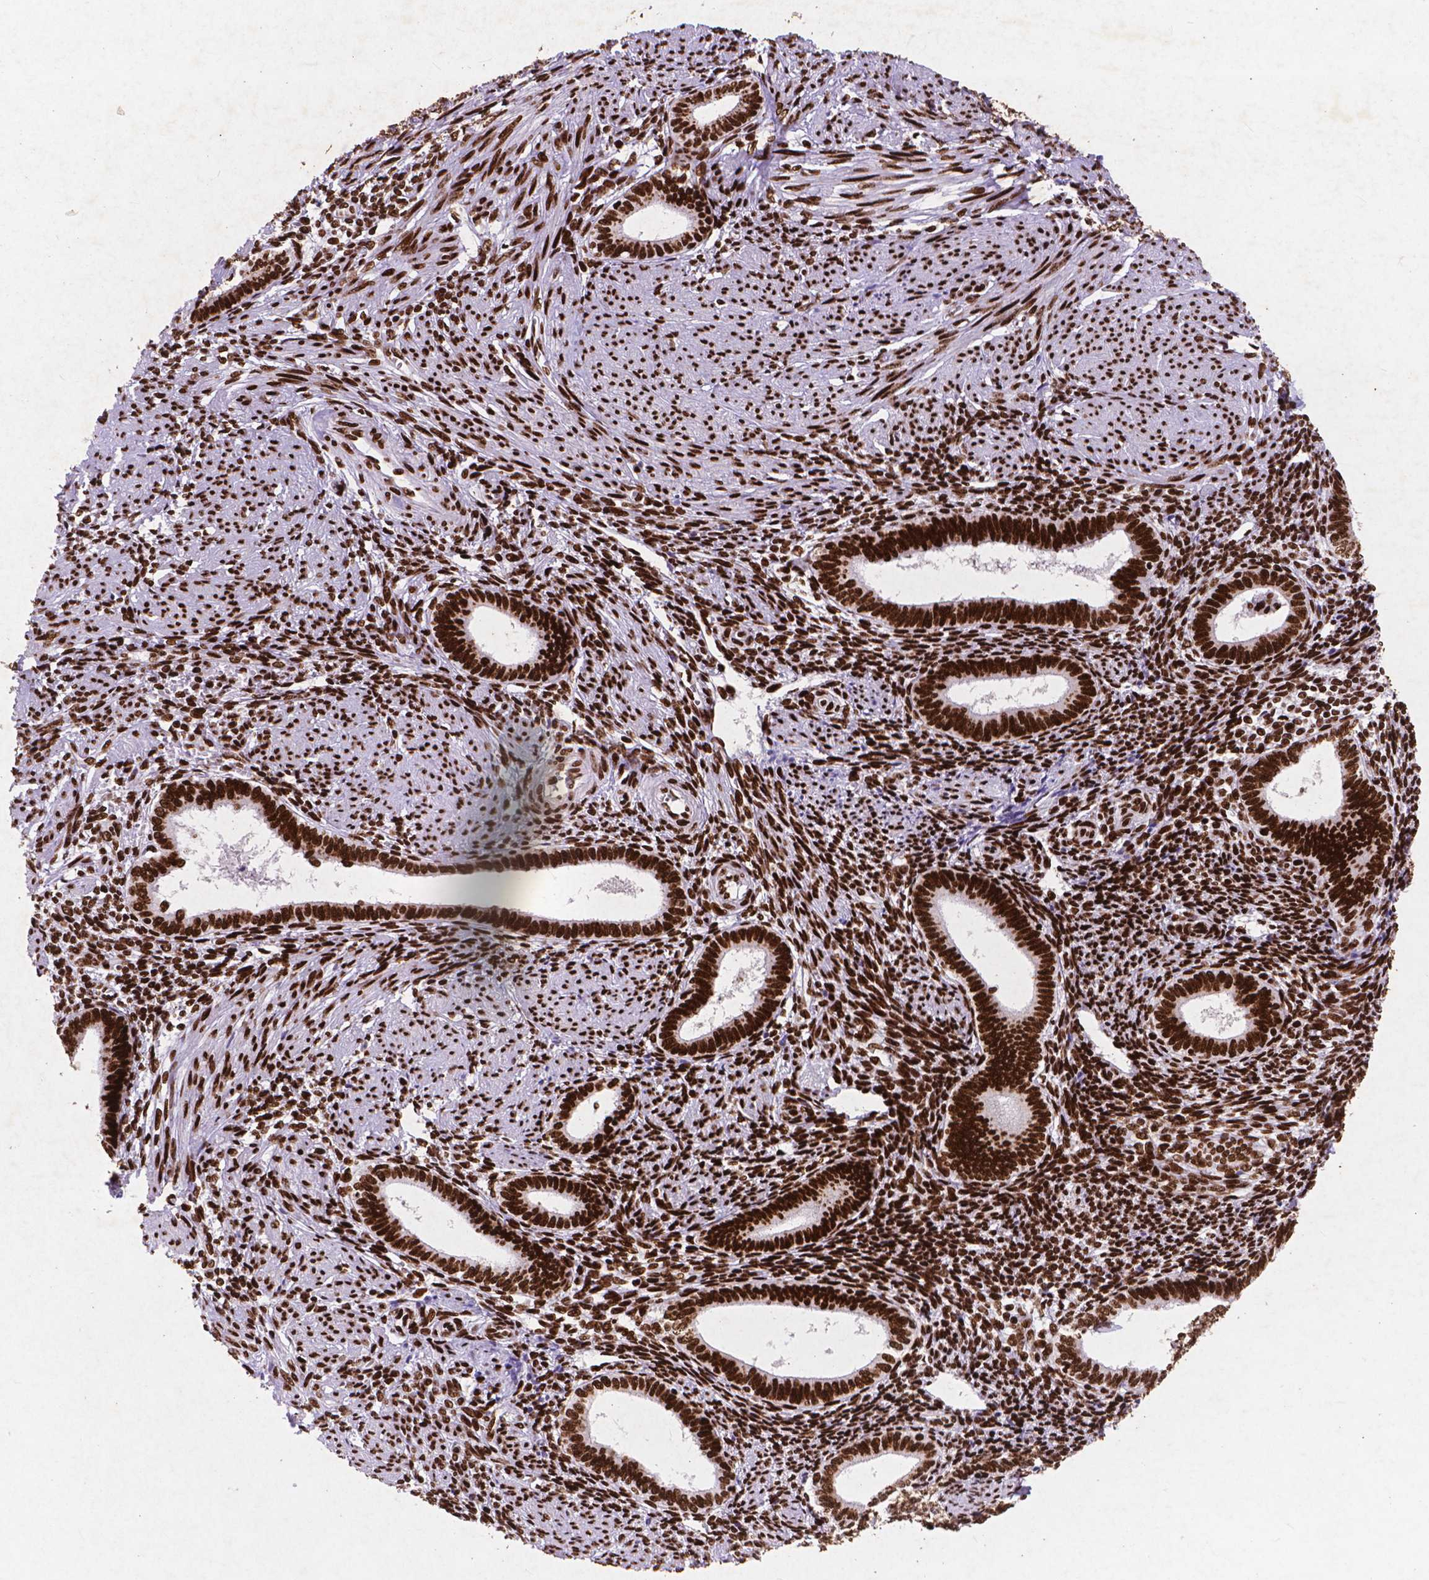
{"staining": {"intensity": "strong", "quantity": ">75%", "location": "nuclear"}, "tissue": "endometrium", "cell_type": "Cells in endometrial stroma", "image_type": "normal", "snomed": [{"axis": "morphology", "description": "Normal tissue, NOS"}, {"axis": "topography", "description": "Endometrium"}], "caption": "Immunohistochemistry staining of normal endometrium, which exhibits high levels of strong nuclear positivity in about >75% of cells in endometrial stroma indicating strong nuclear protein expression. The staining was performed using DAB (3,3'-diaminobenzidine) (brown) for protein detection and nuclei were counterstained in hematoxylin (blue).", "gene": "CITED2", "patient": {"sex": "female", "age": 42}}